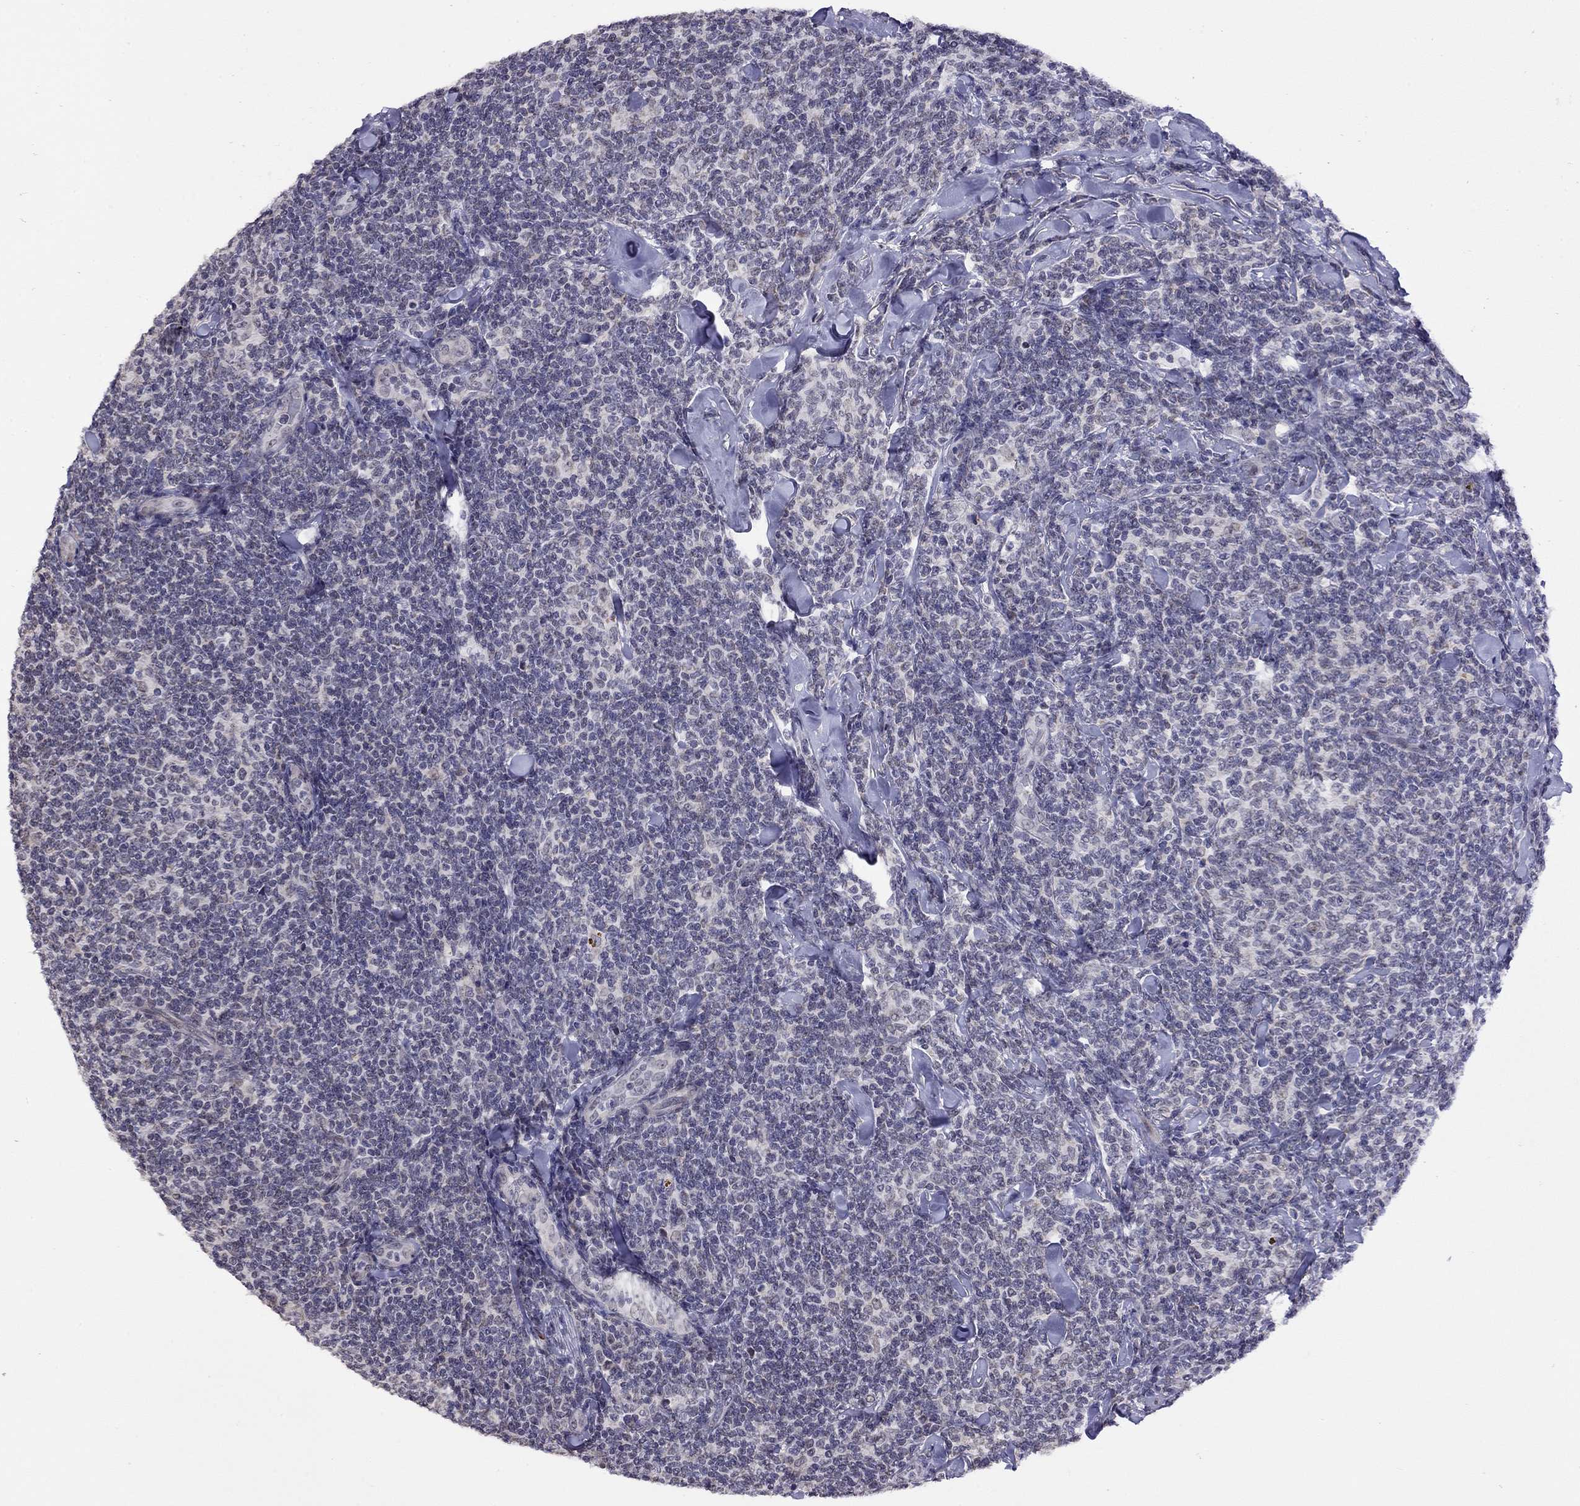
{"staining": {"intensity": "negative", "quantity": "none", "location": "none"}, "tissue": "lymphoma", "cell_type": "Tumor cells", "image_type": "cancer", "snomed": [{"axis": "morphology", "description": "Malignant lymphoma, non-Hodgkin's type, Low grade"}, {"axis": "topography", "description": "Lymph node"}], "caption": "Immunohistochemical staining of human lymphoma shows no significant positivity in tumor cells.", "gene": "HES5", "patient": {"sex": "female", "age": 56}}